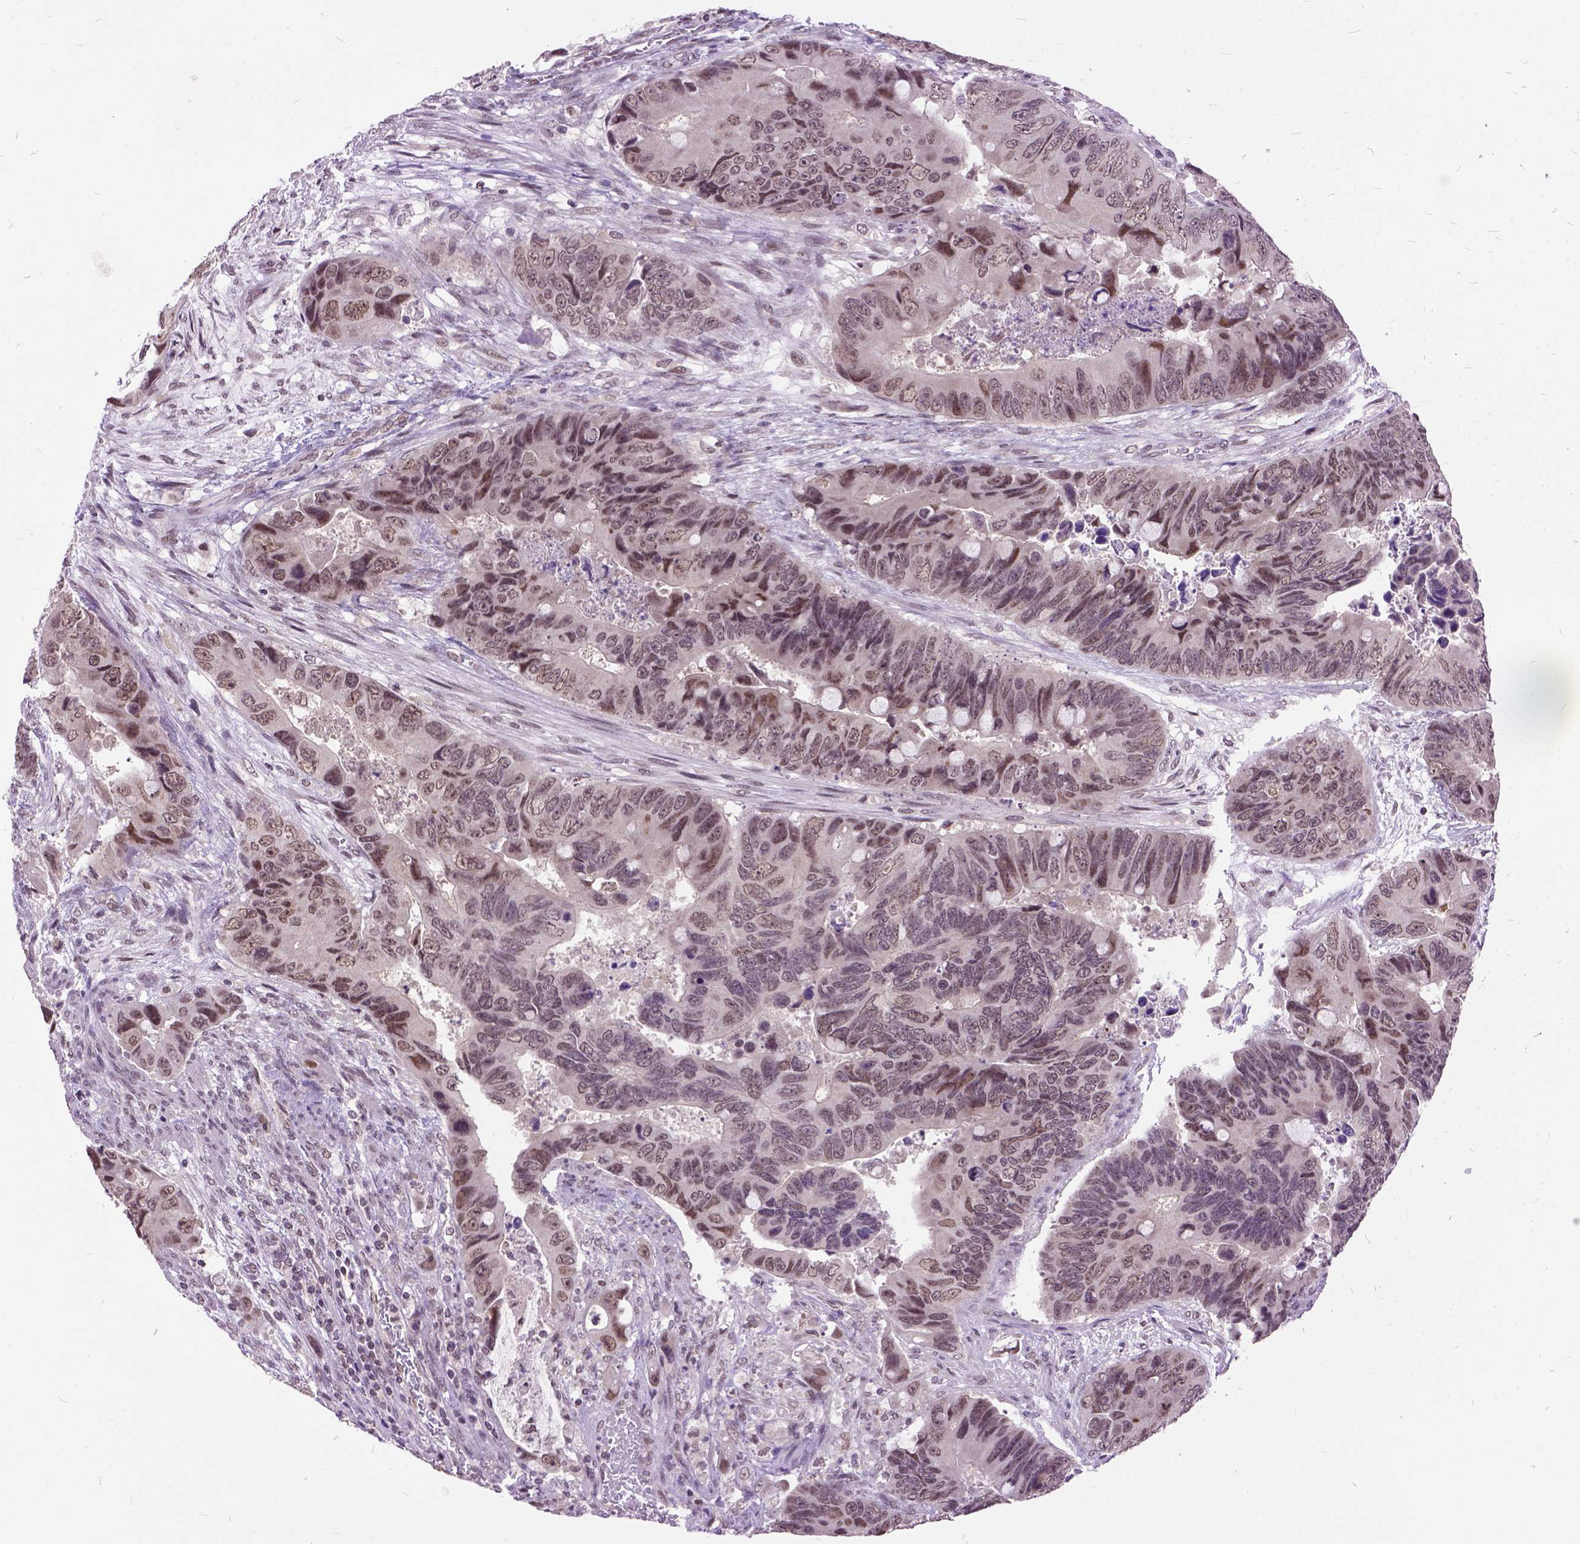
{"staining": {"intensity": "weak", "quantity": ">75%", "location": "cytoplasmic/membranous,nuclear"}, "tissue": "colorectal cancer", "cell_type": "Tumor cells", "image_type": "cancer", "snomed": [{"axis": "morphology", "description": "Adenocarcinoma, NOS"}, {"axis": "topography", "description": "Rectum"}], "caption": "Immunohistochemical staining of human colorectal adenocarcinoma demonstrates weak cytoplasmic/membranous and nuclear protein staining in about >75% of tumor cells. The staining is performed using DAB brown chromogen to label protein expression. The nuclei are counter-stained blue using hematoxylin.", "gene": "ORC5", "patient": {"sex": "male", "age": 63}}